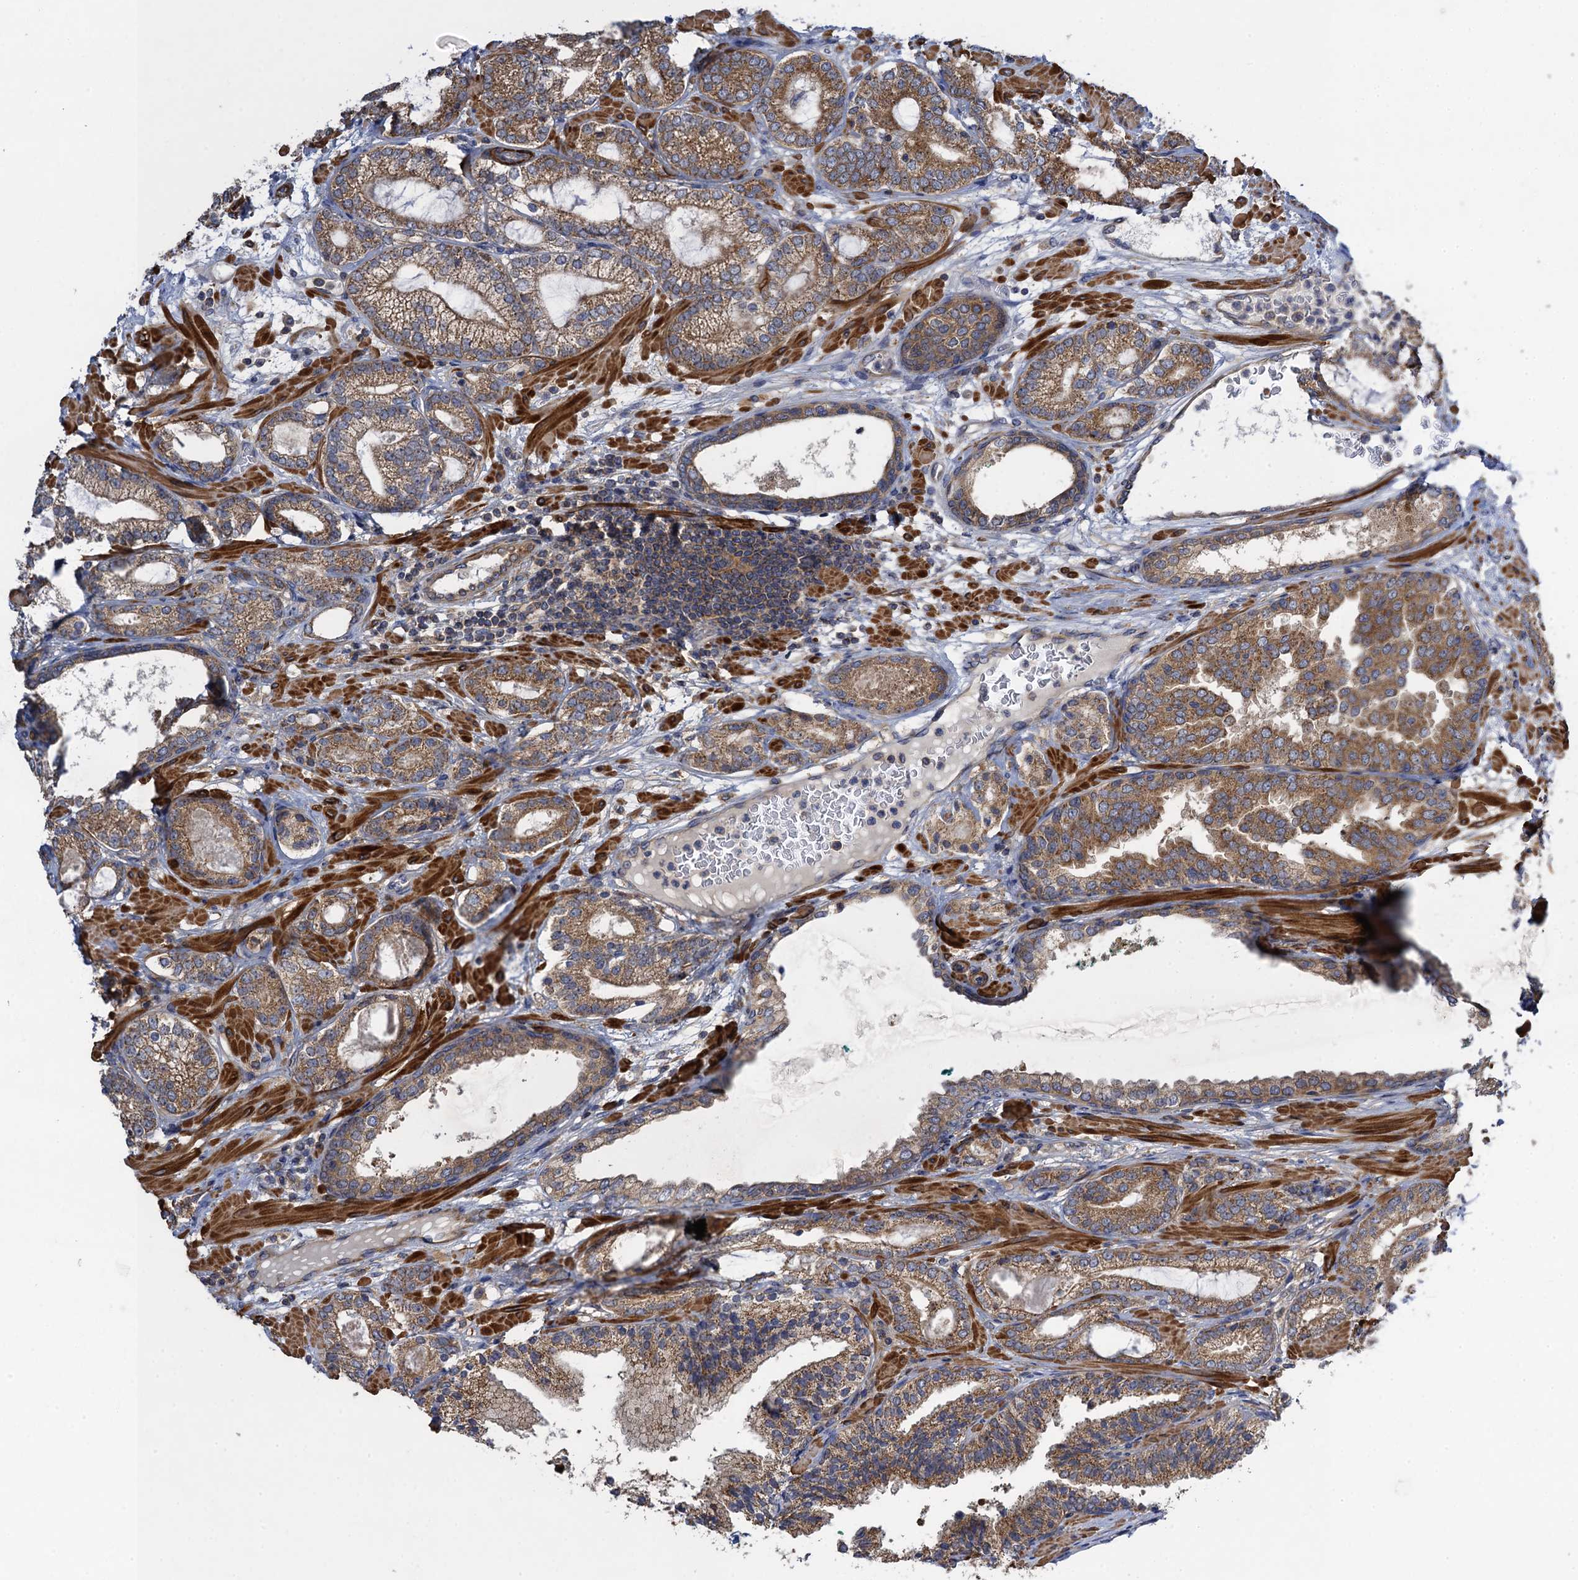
{"staining": {"intensity": "moderate", "quantity": ">75%", "location": "cytoplasmic/membranous"}, "tissue": "prostate cancer", "cell_type": "Tumor cells", "image_type": "cancer", "snomed": [{"axis": "morphology", "description": "Adenocarcinoma, High grade"}, {"axis": "topography", "description": "Prostate"}], "caption": "IHC photomicrograph of prostate adenocarcinoma (high-grade) stained for a protein (brown), which shows medium levels of moderate cytoplasmic/membranous positivity in about >75% of tumor cells.", "gene": "WDR88", "patient": {"sex": "male", "age": 60}}